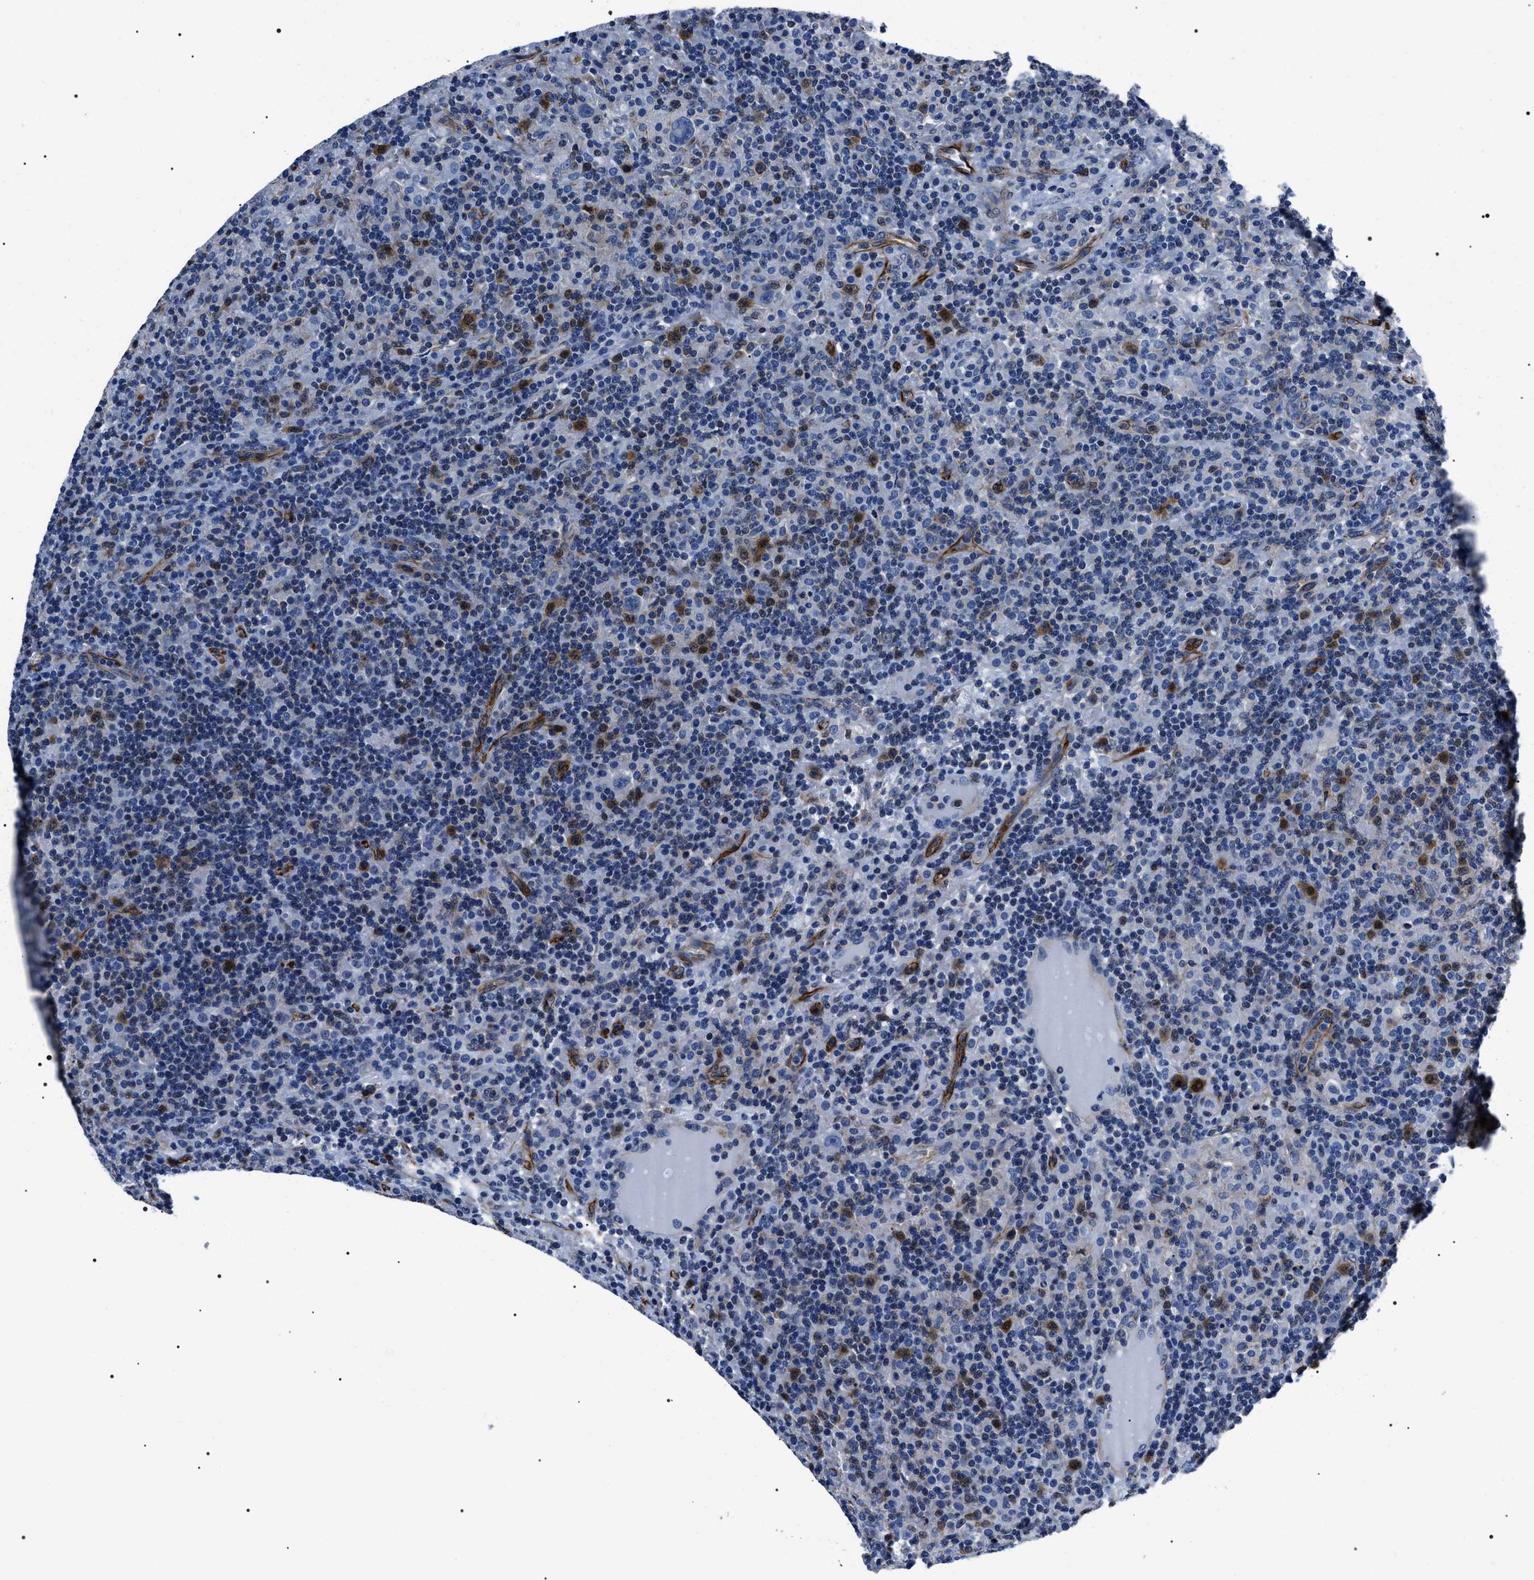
{"staining": {"intensity": "negative", "quantity": "none", "location": "none"}, "tissue": "lymphoma", "cell_type": "Tumor cells", "image_type": "cancer", "snomed": [{"axis": "morphology", "description": "Hodgkin's disease, NOS"}, {"axis": "topography", "description": "Lymph node"}], "caption": "An immunohistochemistry image of Hodgkin's disease is shown. There is no staining in tumor cells of Hodgkin's disease.", "gene": "BAG2", "patient": {"sex": "male", "age": 70}}